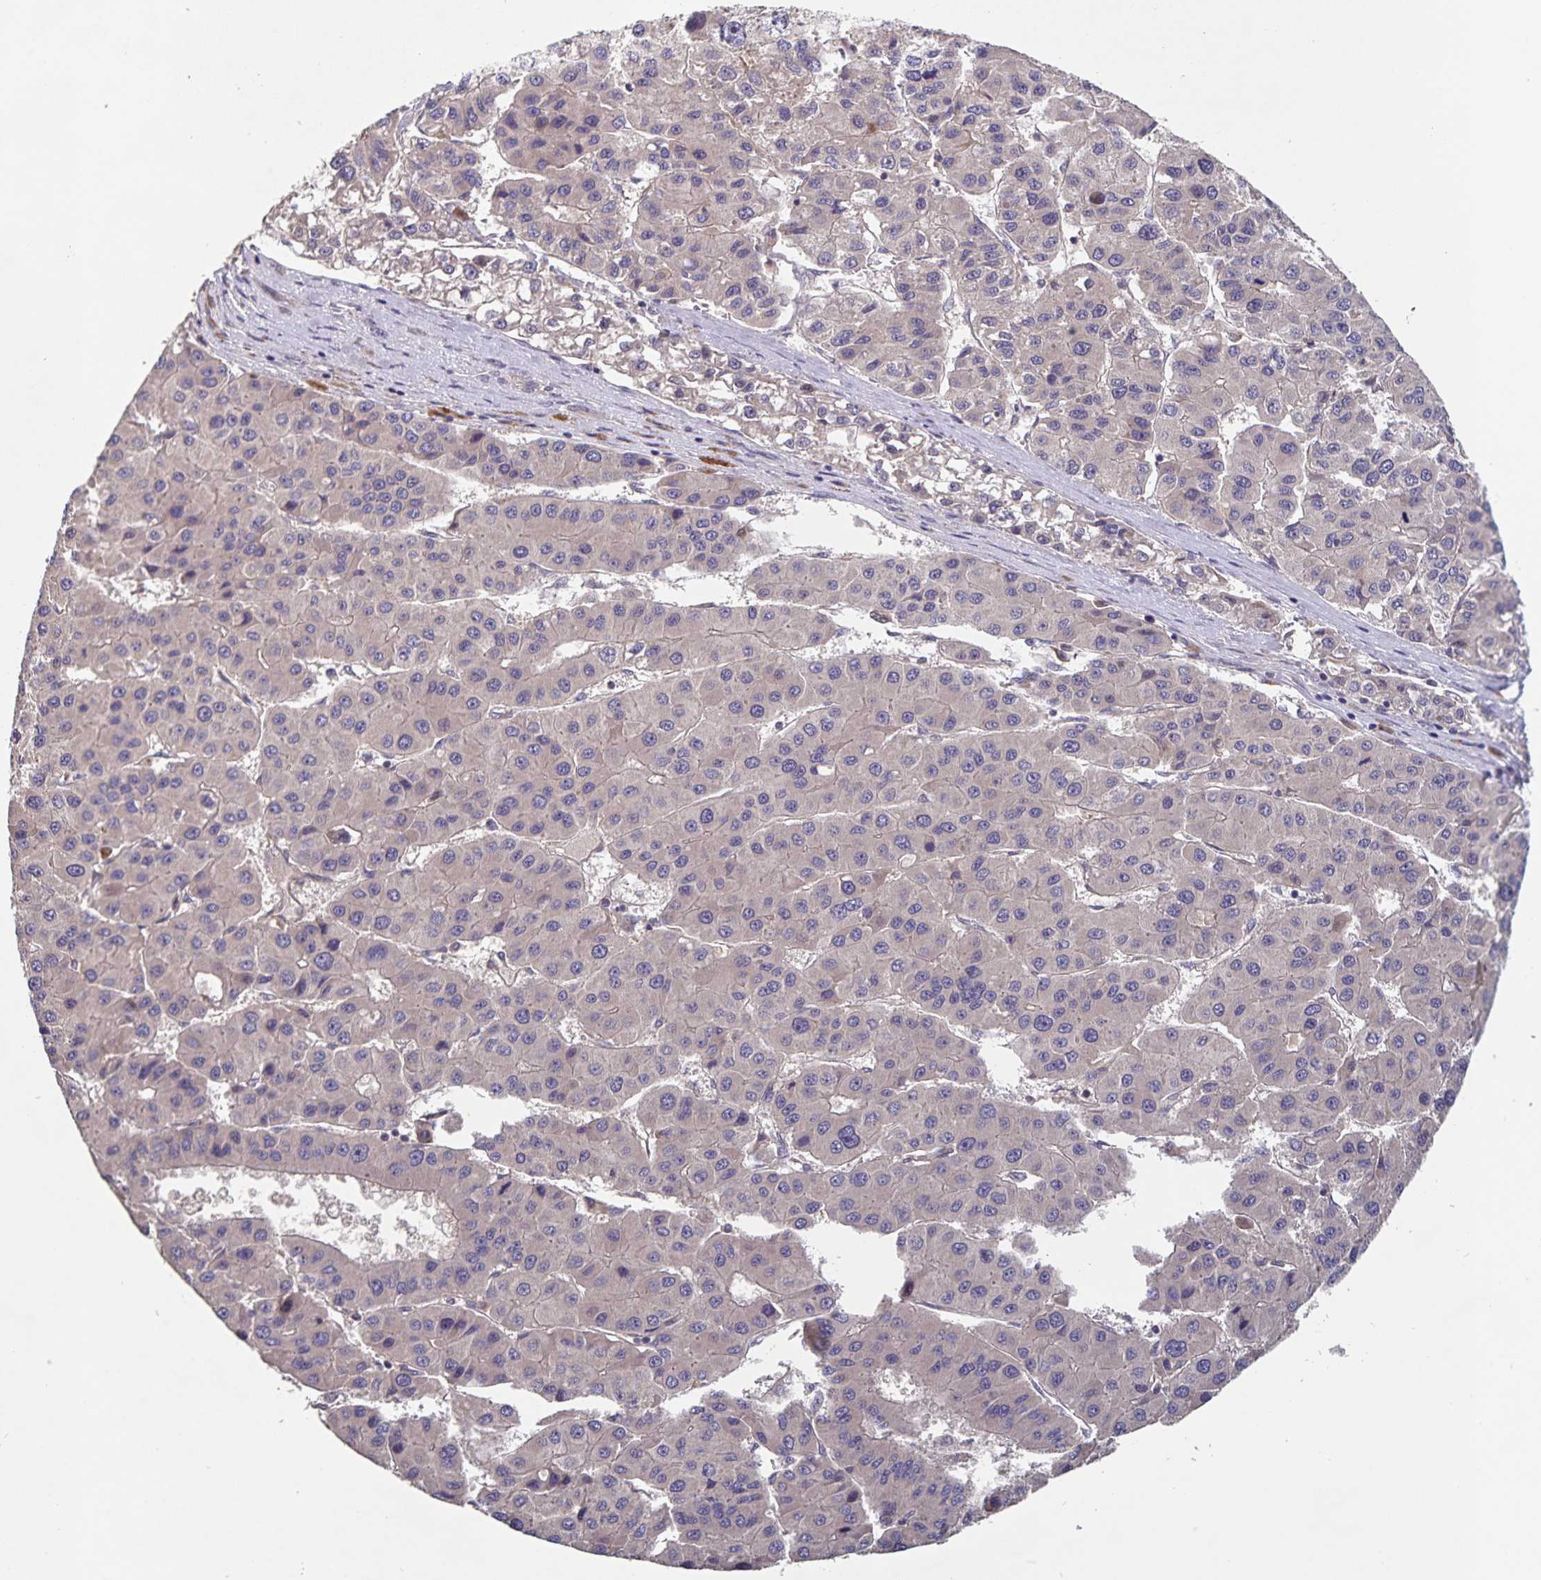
{"staining": {"intensity": "negative", "quantity": "none", "location": "none"}, "tissue": "liver cancer", "cell_type": "Tumor cells", "image_type": "cancer", "snomed": [{"axis": "morphology", "description": "Carcinoma, Hepatocellular, NOS"}, {"axis": "topography", "description": "Liver"}], "caption": "Liver cancer (hepatocellular carcinoma) was stained to show a protein in brown. There is no significant staining in tumor cells.", "gene": "FBXL16", "patient": {"sex": "male", "age": 73}}